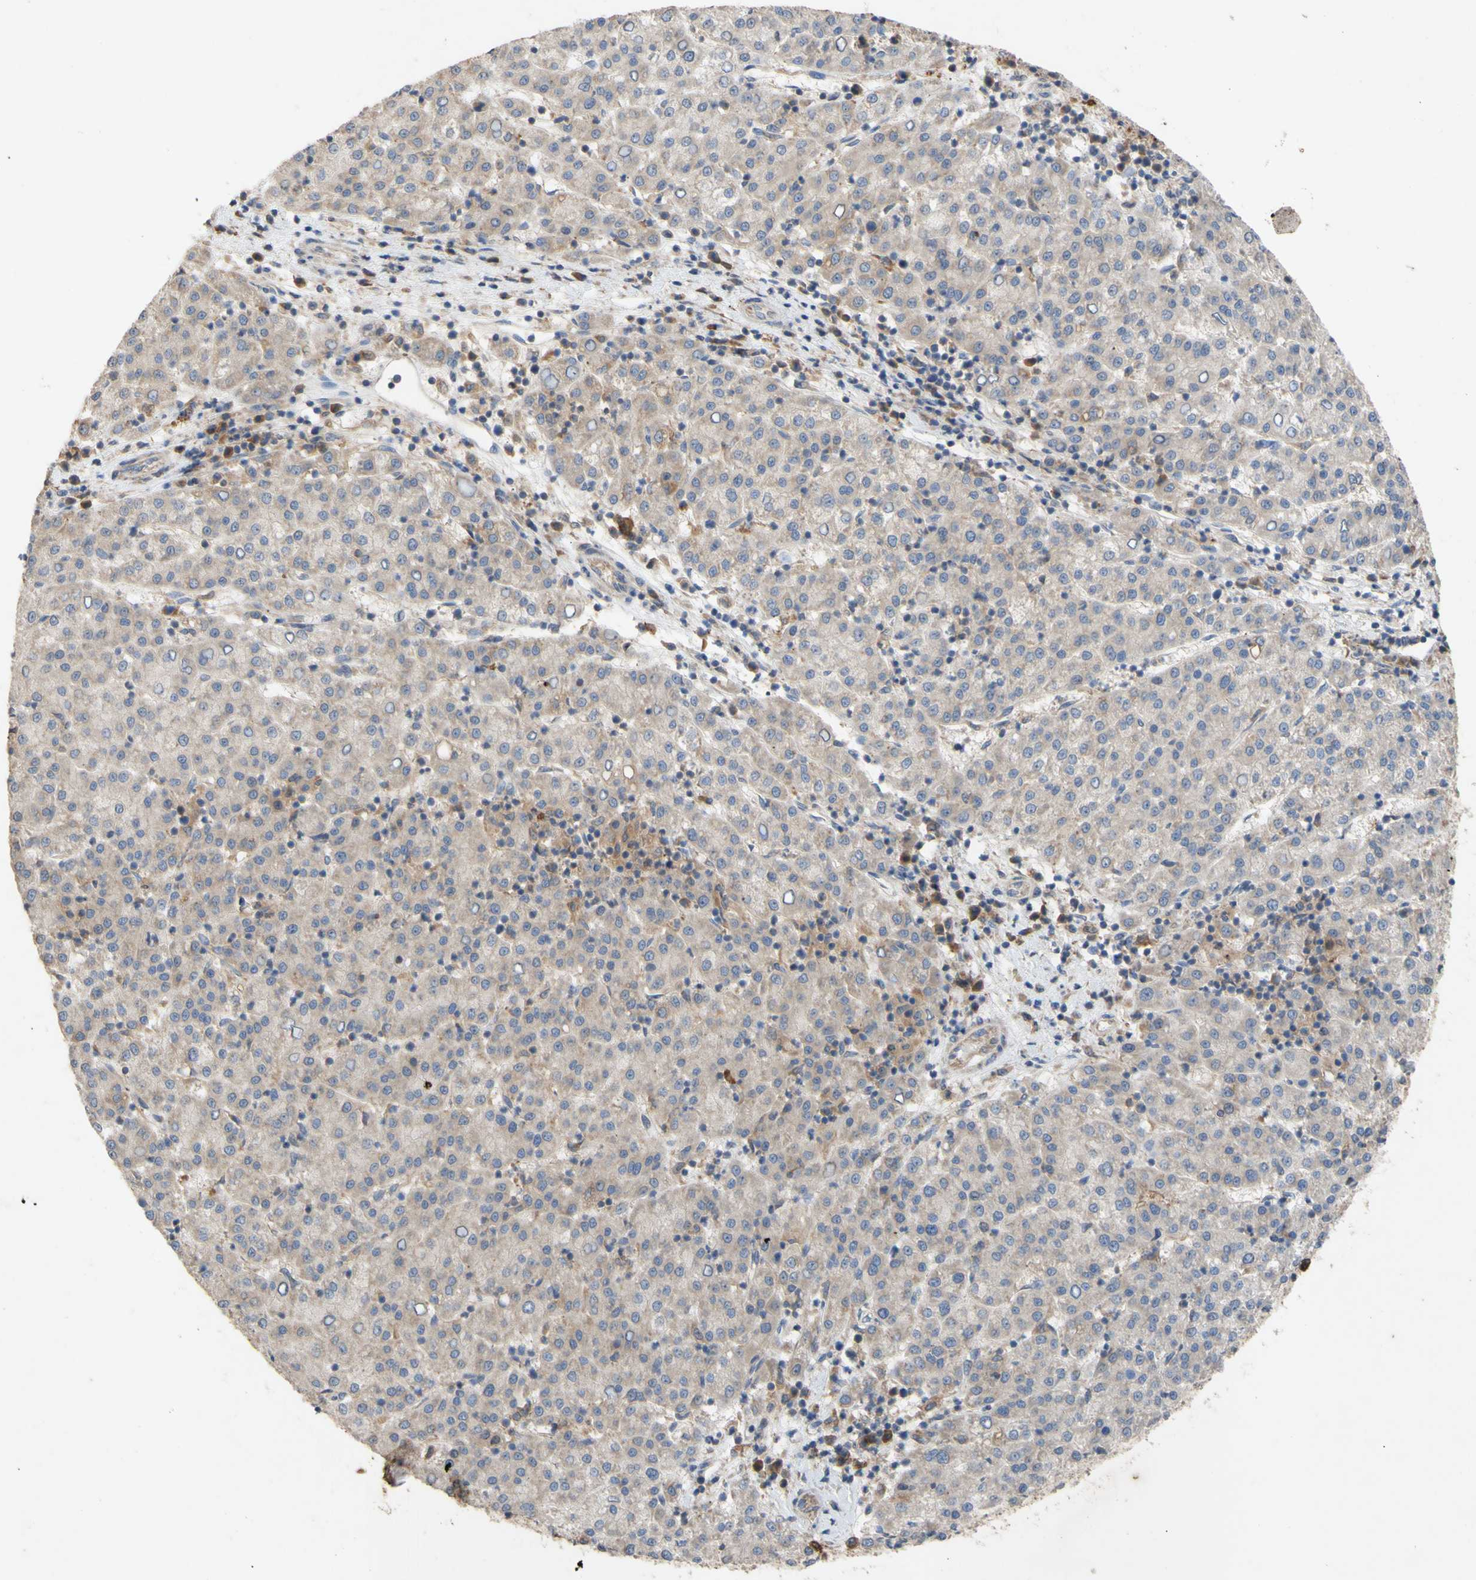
{"staining": {"intensity": "weak", "quantity": "<25%", "location": "cytoplasmic/membranous"}, "tissue": "liver cancer", "cell_type": "Tumor cells", "image_type": "cancer", "snomed": [{"axis": "morphology", "description": "Carcinoma, Hepatocellular, NOS"}, {"axis": "topography", "description": "Liver"}], "caption": "Histopathology image shows no significant protein staining in tumor cells of hepatocellular carcinoma (liver).", "gene": "EIF2S3", "patient": {"sex": "female", "age": 58}}